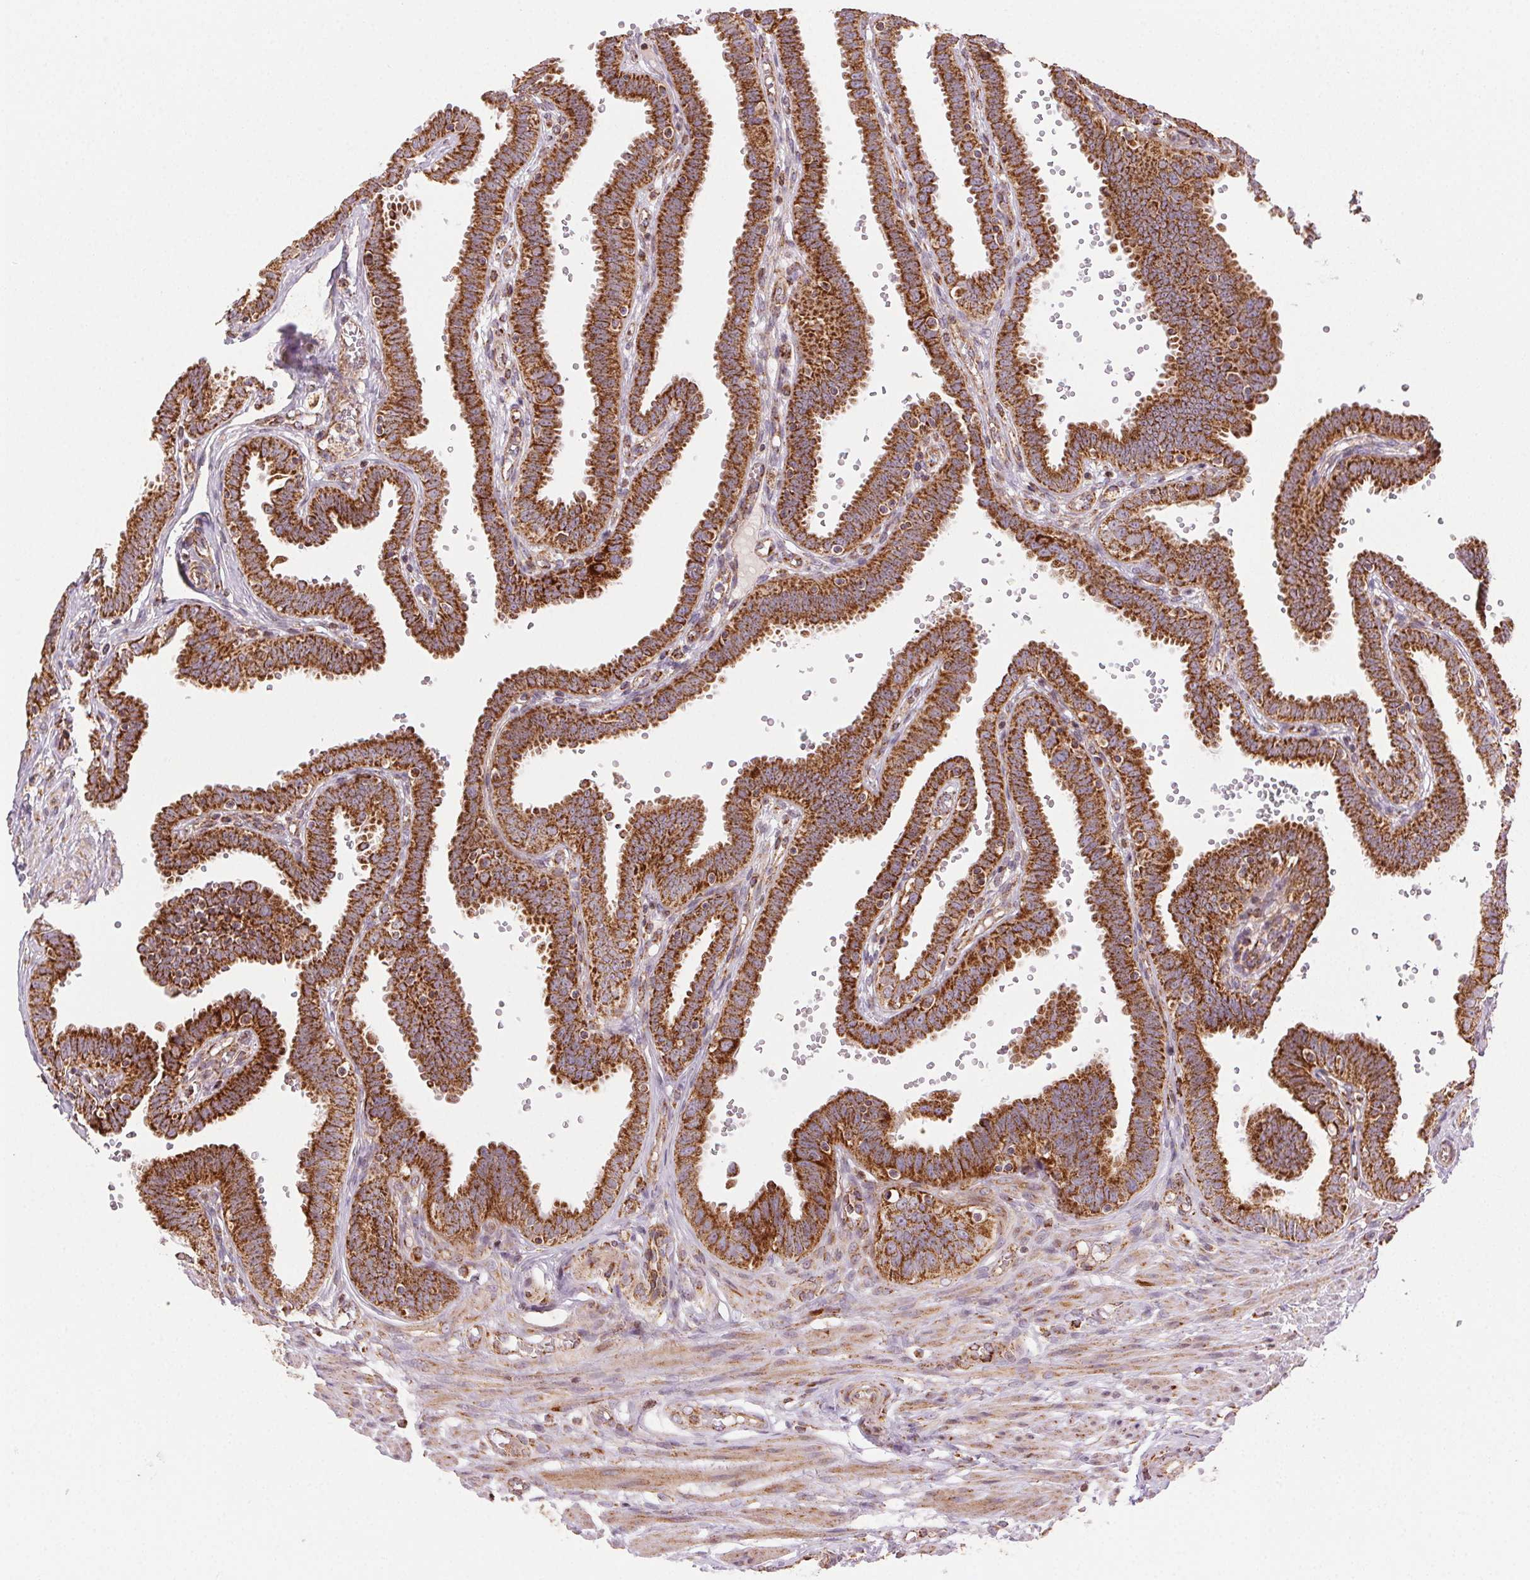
{"staining": {"intensity": "strong", "quantity": ">75%", "location": "cytoplasmic/membranous"}, "tissue": "fallopian tube", "cell_type": "Glandular cells", "image_type": "normal", "snomed": [{"axis": "morphology", "description": "Normal tissue, NOS"}, {"axis": "topography", "description": "Fallopian tube"}], "caption": "Protein expression analysis of benign human fallopian tube reveals strong cytoplasmic/membranous positivity in approximately >75% of glandular cells. (Stains: DAB (3,3'-diaminobenzidine) in brown, nuclei in blue, Microscopy: brightfield microscopy at high magnification).", "gene": "CLPB", "patient": {"sex": "female", "age": 37}}